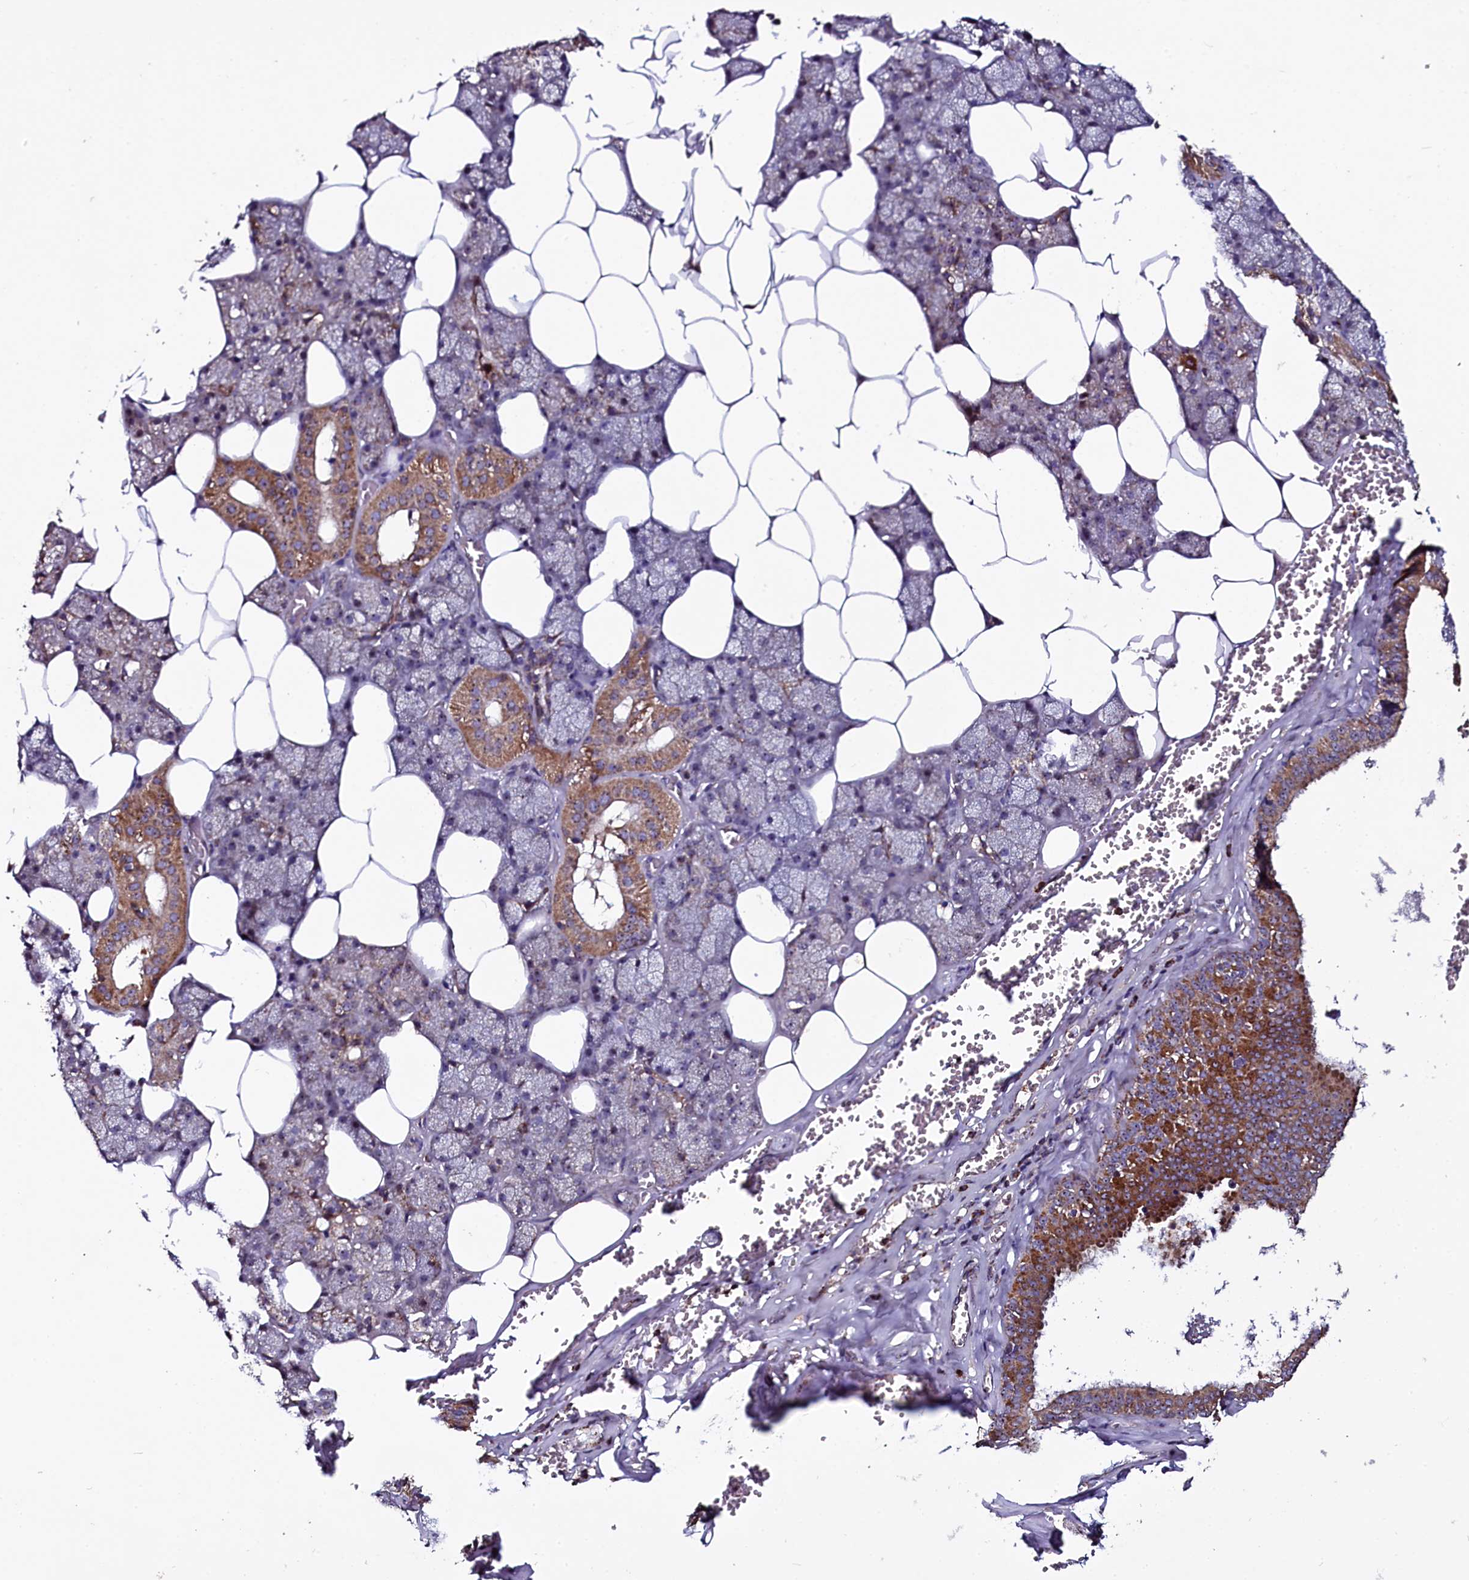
{"staining": {"intensity": "moderate", "quantity": "<25%", "location": "cytoplasmic/membranous"}, "tissue": "salivary gland", "cell_type": "Glandular cells", "image_type": "normal", "snomed": [{"axis": "morphology", "description": "Normal tissue, NOS"}, {"axis": "topography", "description": "Salivary gland"}], "caption": "Protein analysis of unremarkable salivary gland shows moderate cytoplasmic/membranous staining in about <25% of glandular cells.", "gene": "NAA80", "patient": {"sex": "male", "age": 62}}